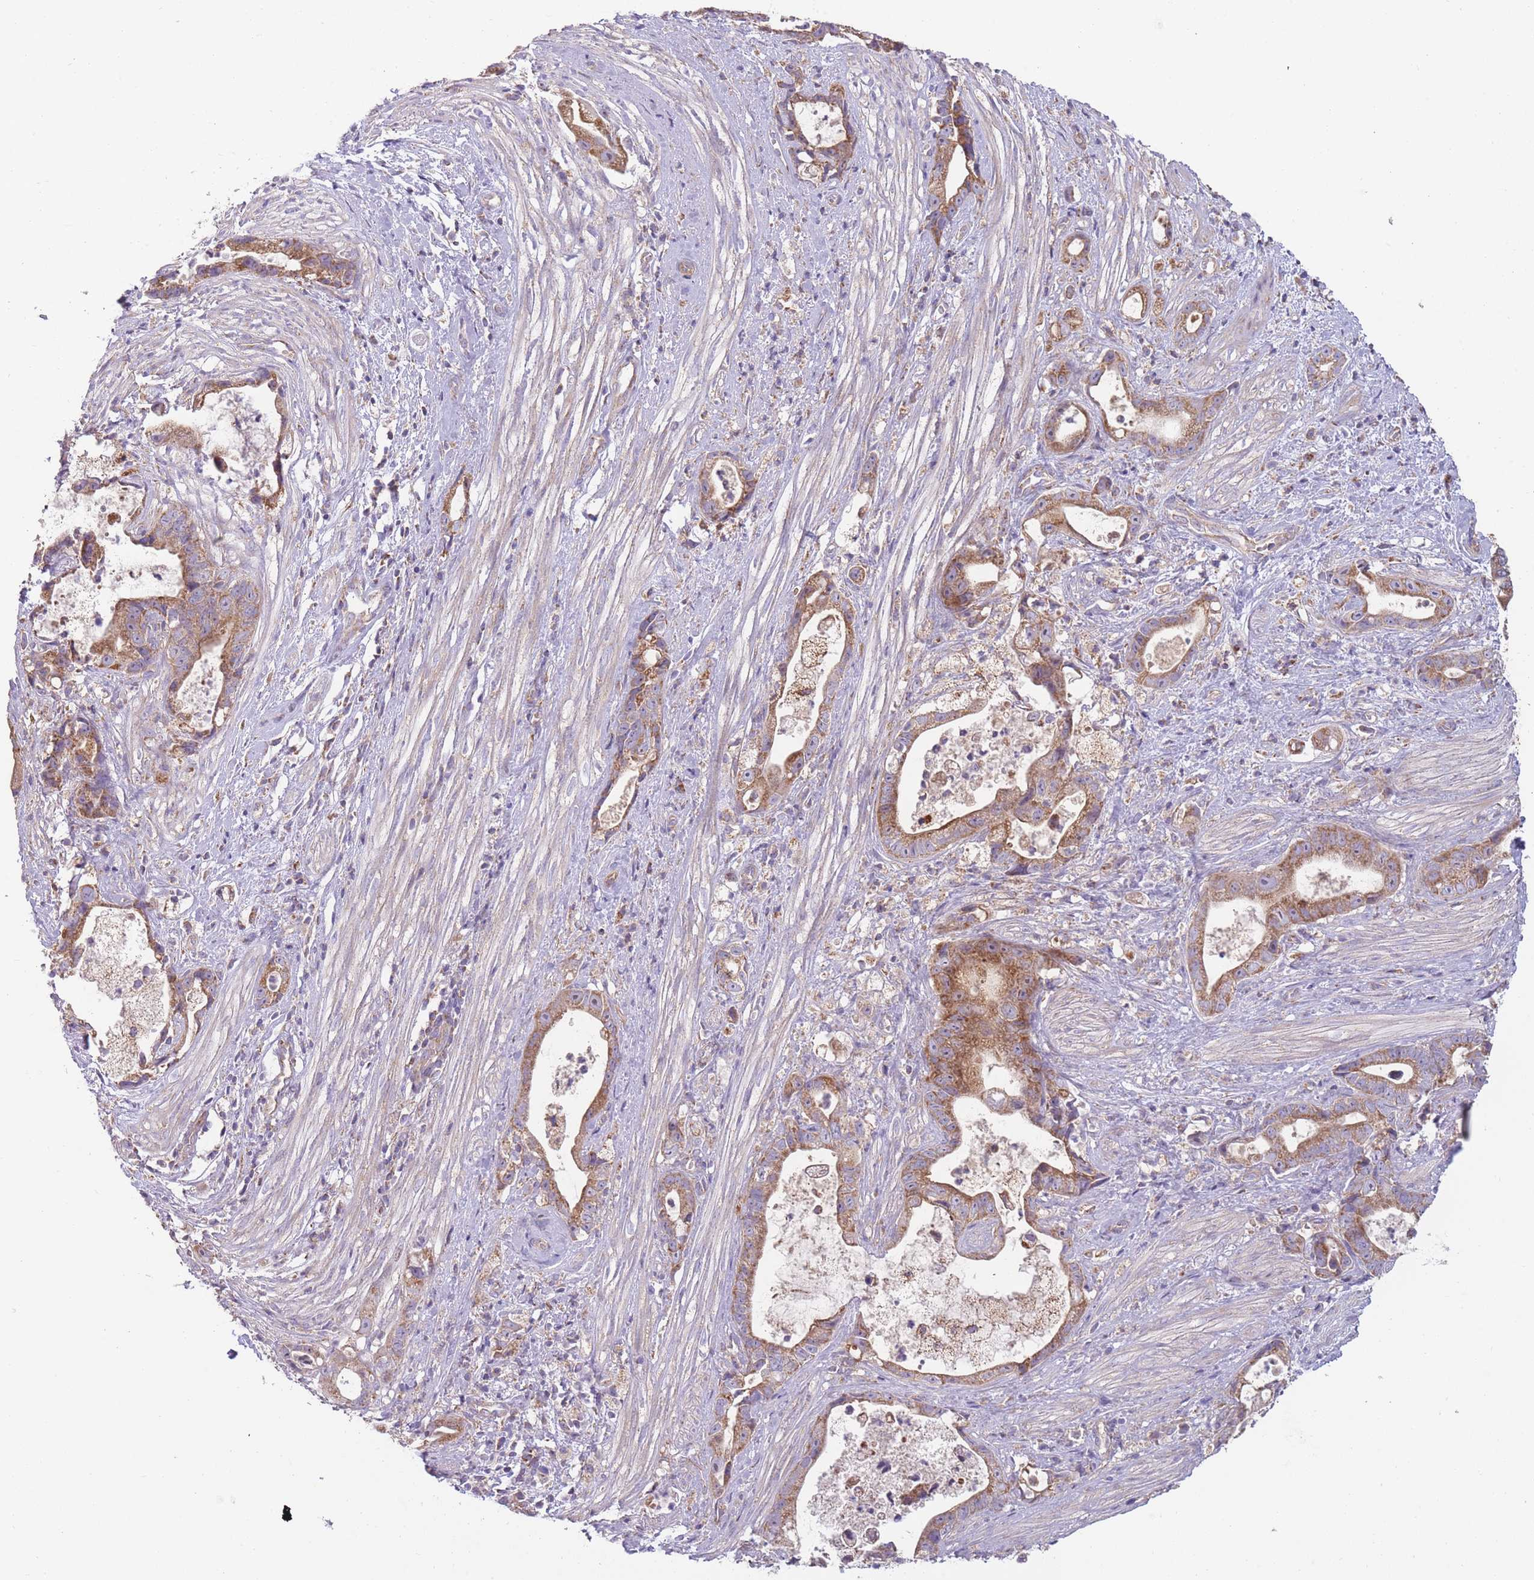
{"staining": {"intensity": "moderate", "quantity": ">75%", "location": "cytoplasmic/membranous"}, "tissue": "stomach cancer", "cell_type": "Tumor cells", "image_type": "cancer", "snomed": [{"axis": "morphology", "description": "Adenocarcinoma, NOS"}, {"axis": "topography", "description": "Stomach"}], "caption": "Tumor cells reveal medium levels of moderate cytoplasmic/membranous positivity in about >75% of cells in adenocarcinoma (stomach).", "gene": "NDUFA9", "patient": {"sex": "male", "age": 55}}